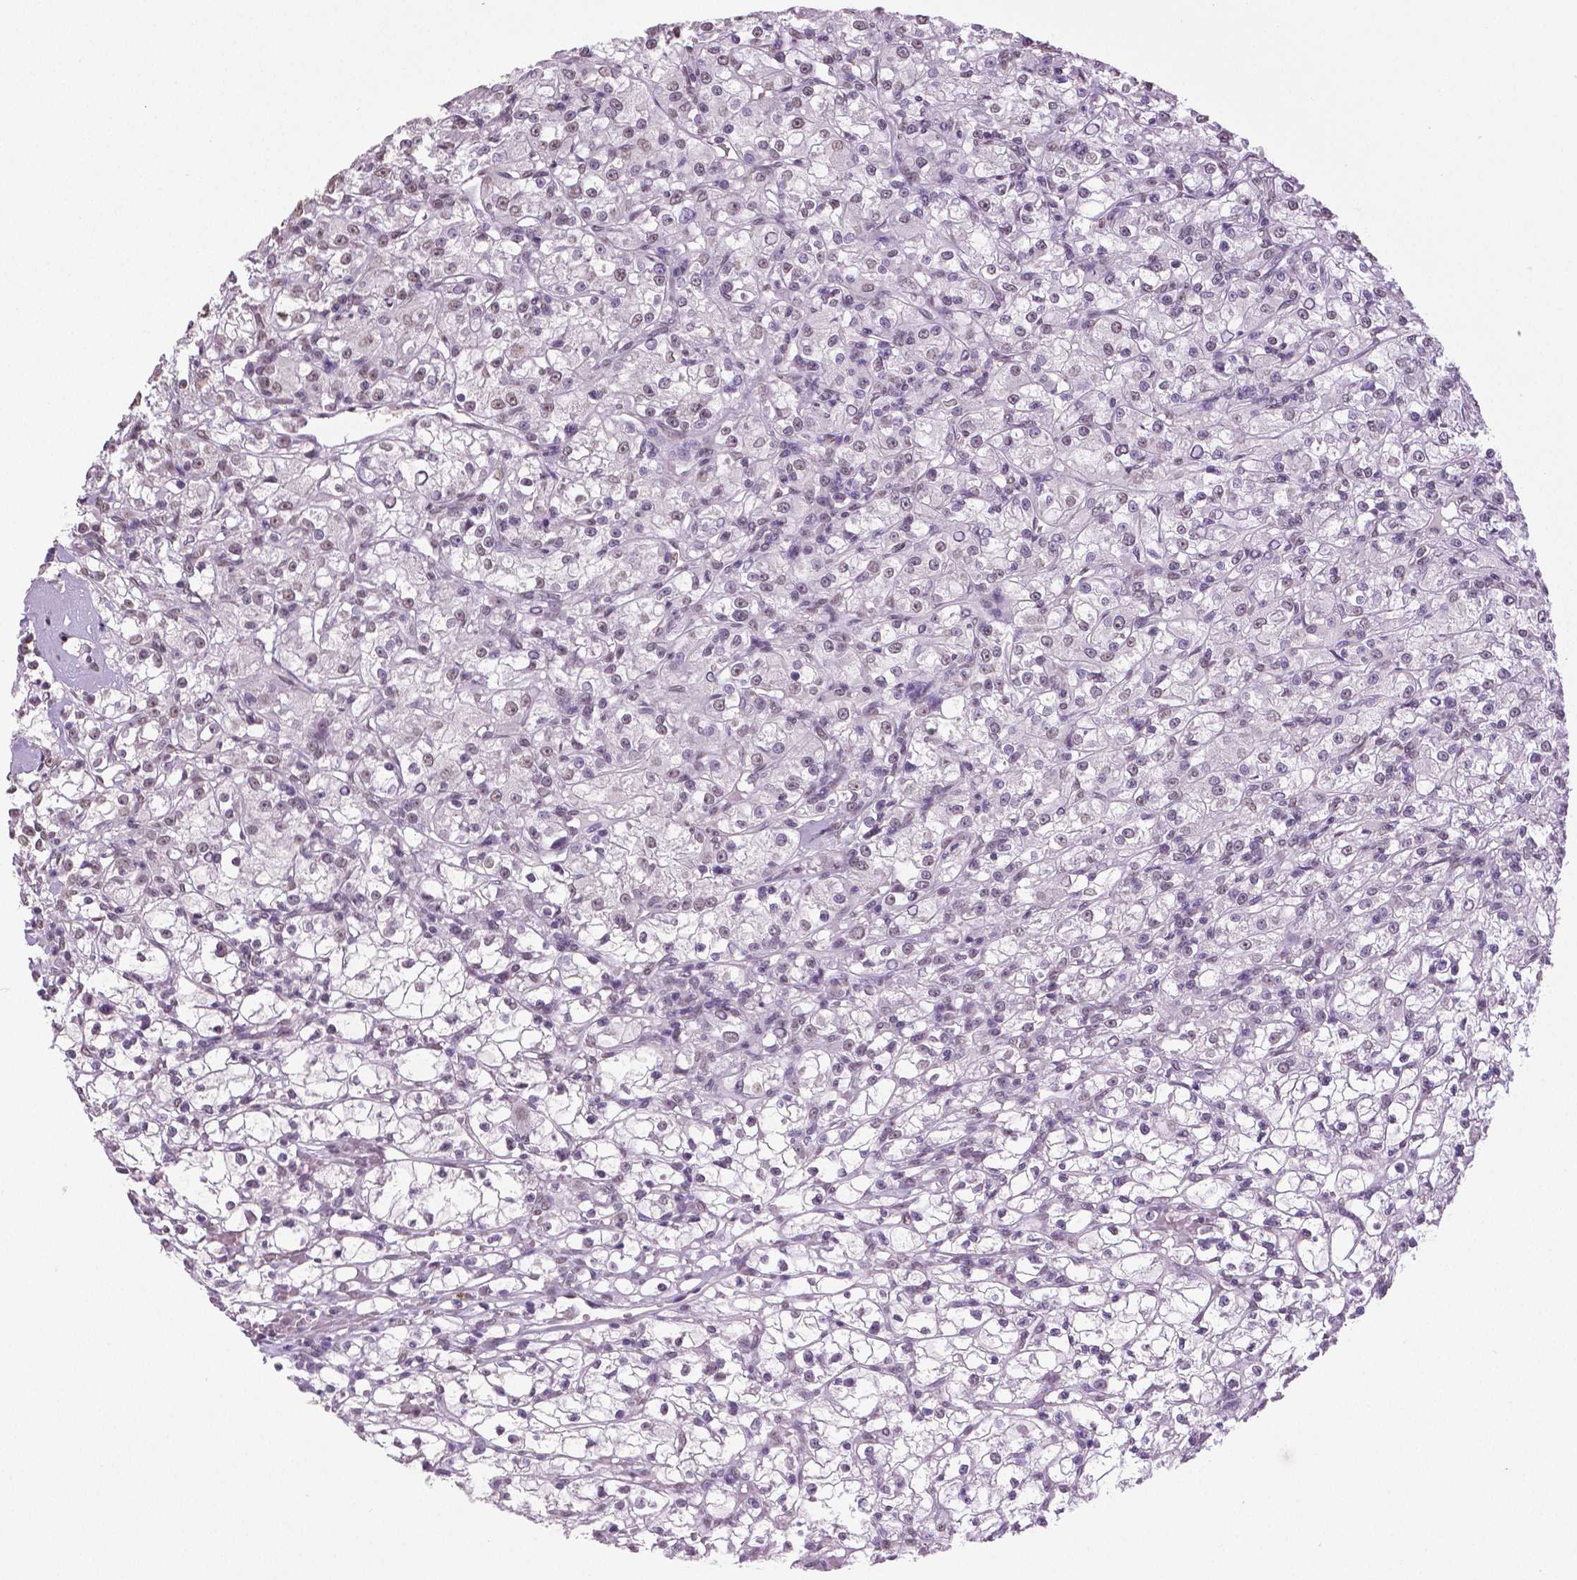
{"staining": {"intensity": "negative", "quantity": "none", "location": "none"}, "tissue": "renal cancer", "cell_type": "Tumor cells", "image_type": "cancer", "snomed": [{"axis": "morphology", "description": "Adenocarcinoma, NOS"}, {"axis": "topography", "description": "Kidney"}], "caption": "The photomicrograph exhibits no staining of tumor cells in renal adenocarcinoma. (Brightfield microscopy of DAB (3,3'-diaminobenzidine) IHC at high magnification).", "gene": "IGF2BP1", "patient": {"sex": "female", "age": 59}}